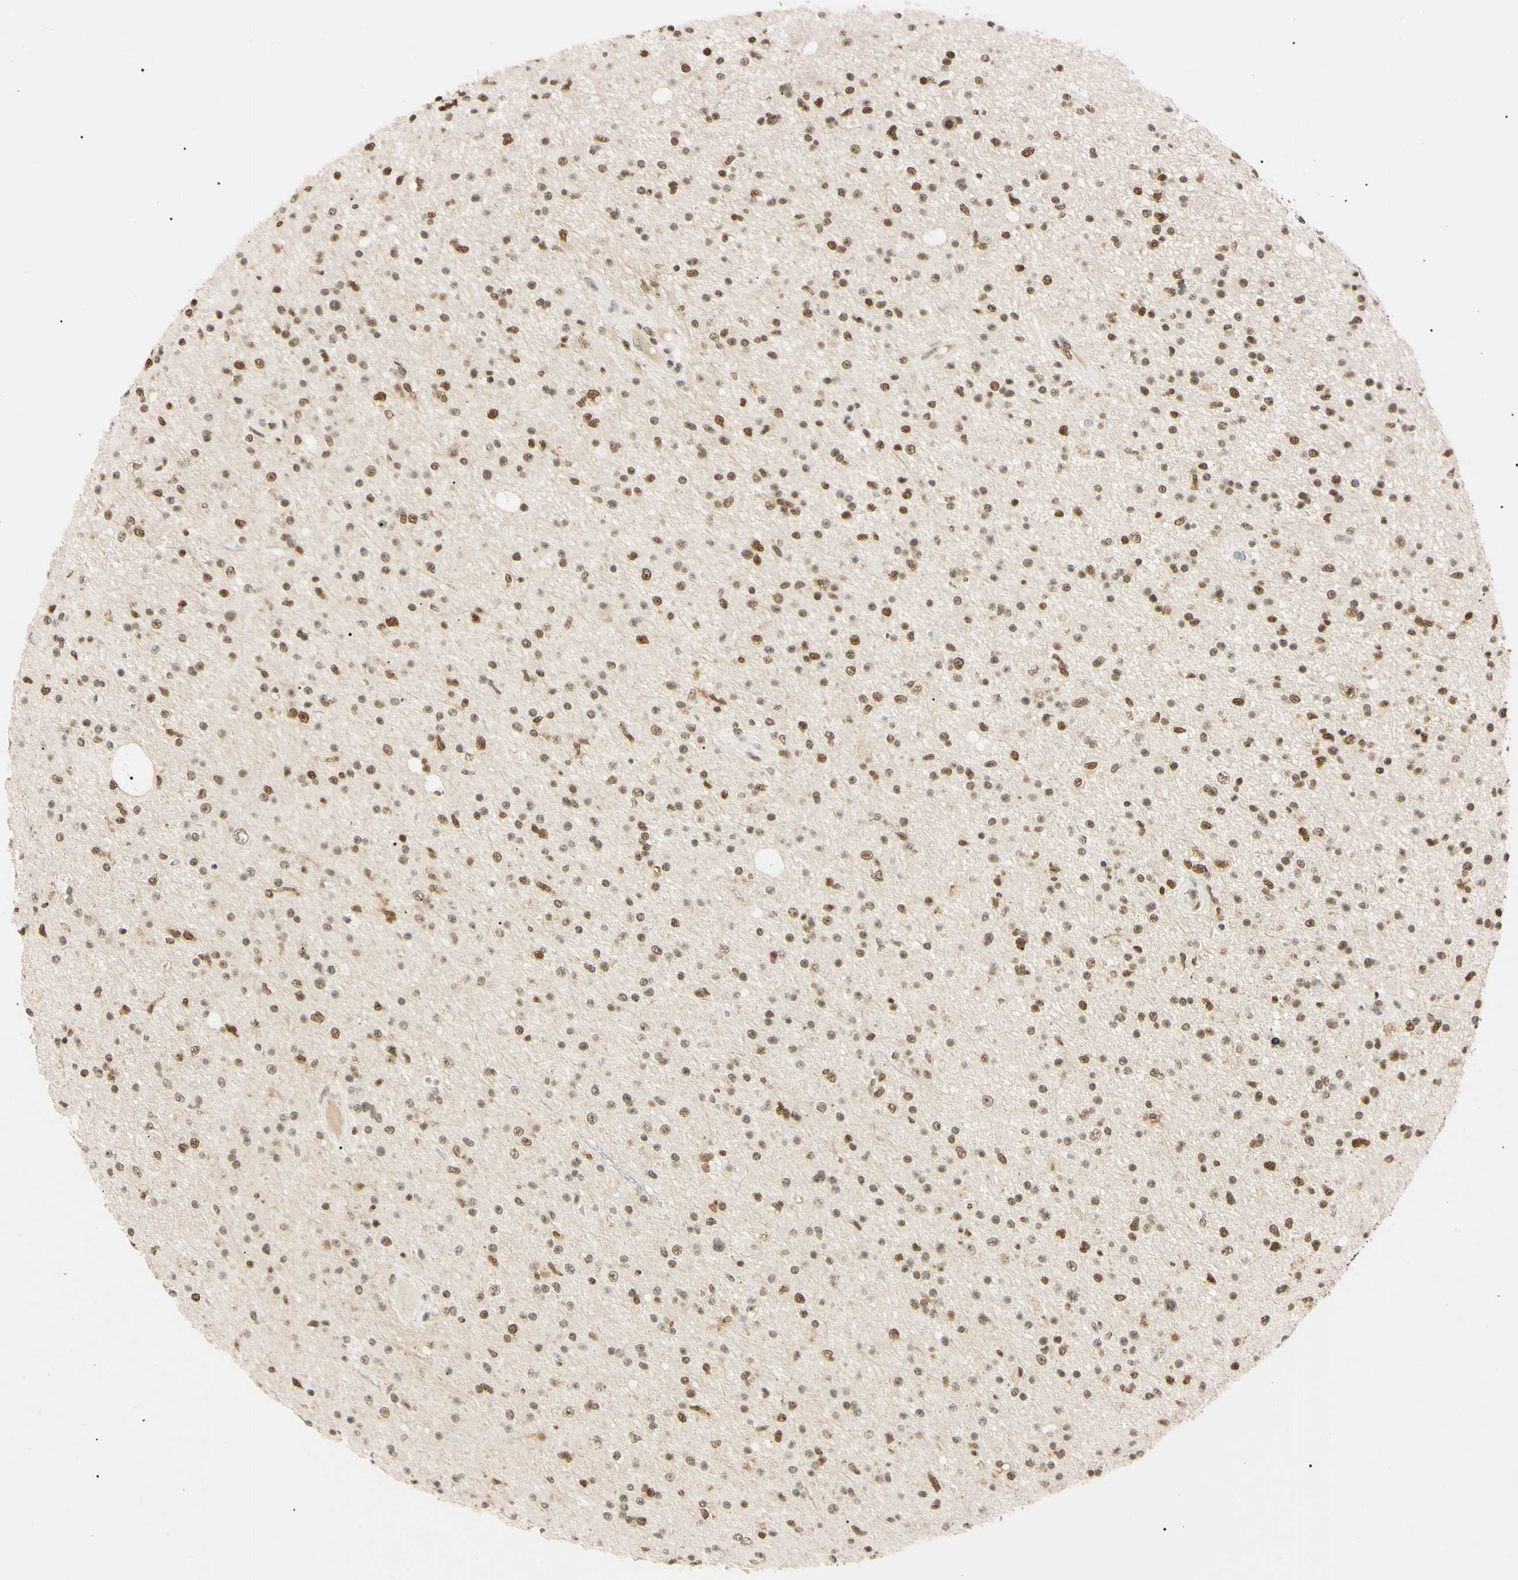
{"staining": {"intensity": "strong", "quantity": ">75%", "location": "nuclear"}, "tissue": "glioma", "cell_type": "Tumor cells", "image_type": "cancer", "snomed": [{"axis": "morphology", "description": "Glioma, malignant, High grade"}, {"axis": "topography", "description": "Brain"}], "caption": "Malignant high-grade glioma stained for a protein (brown) displays strong nuclear positive positivity in about >75% of tumor cells.", "gene": "ZNF134", "patient": {"sex": "male", "age": 33}}